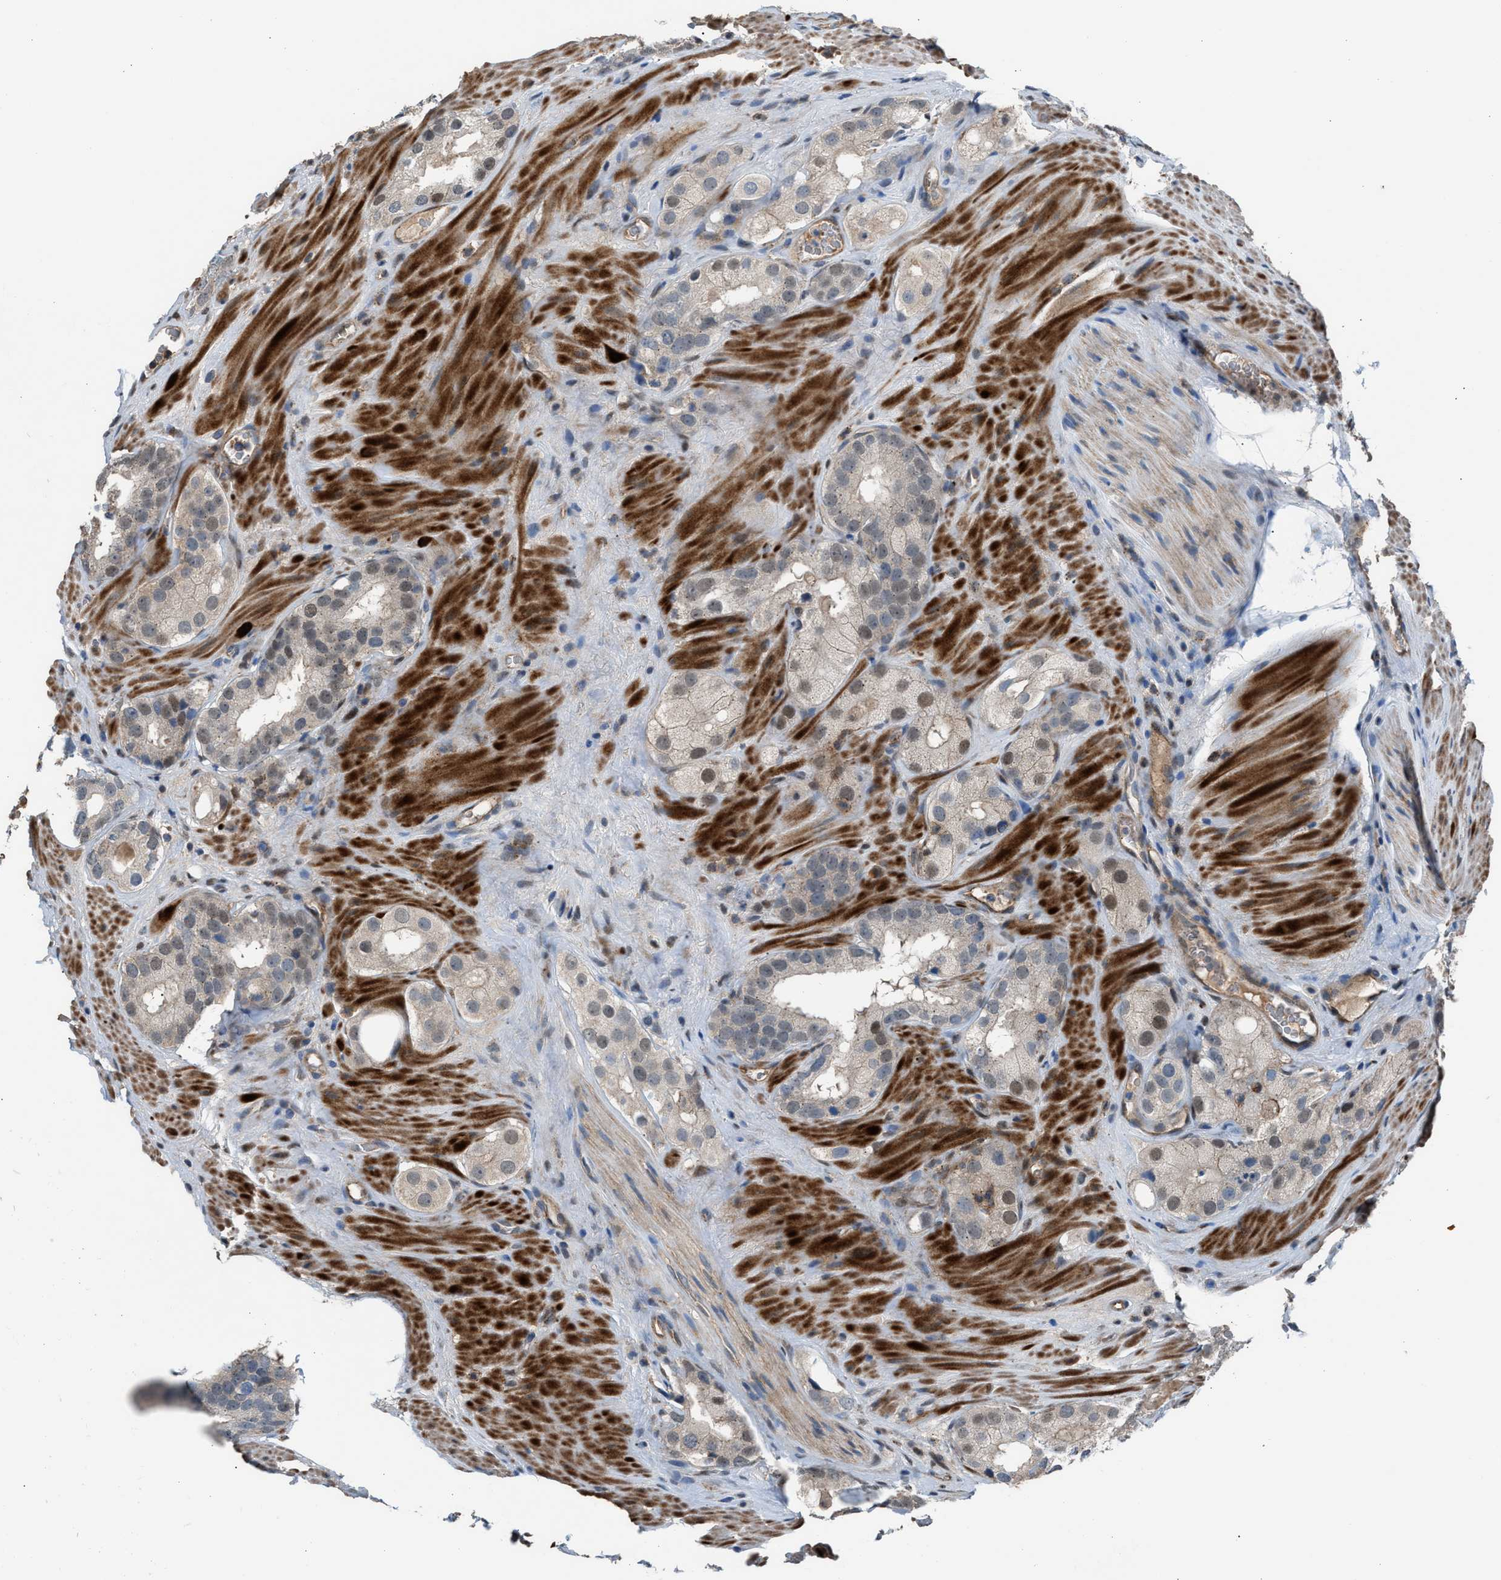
{"staining": {"intensity": "weak", "quantity": "25%-75%", "location": "cytoplasmic/membranous,nuclear"}, "tissue": "prostate cancer", "cell_type": "Tumor cells", "image_type": "cancer", "snomed": [{"axis": "morphology", "description": "Adenocarcinoma, High grade"}, {"axis": "topography", "description": "Prostate"}], "caption": "Adenocarcinoma (high-grade) (prostate) stained with a protein marker shows weak staining in tumor cells.", "gene": "CRTC1", "patient": {"sex": "male", "age": 63}}